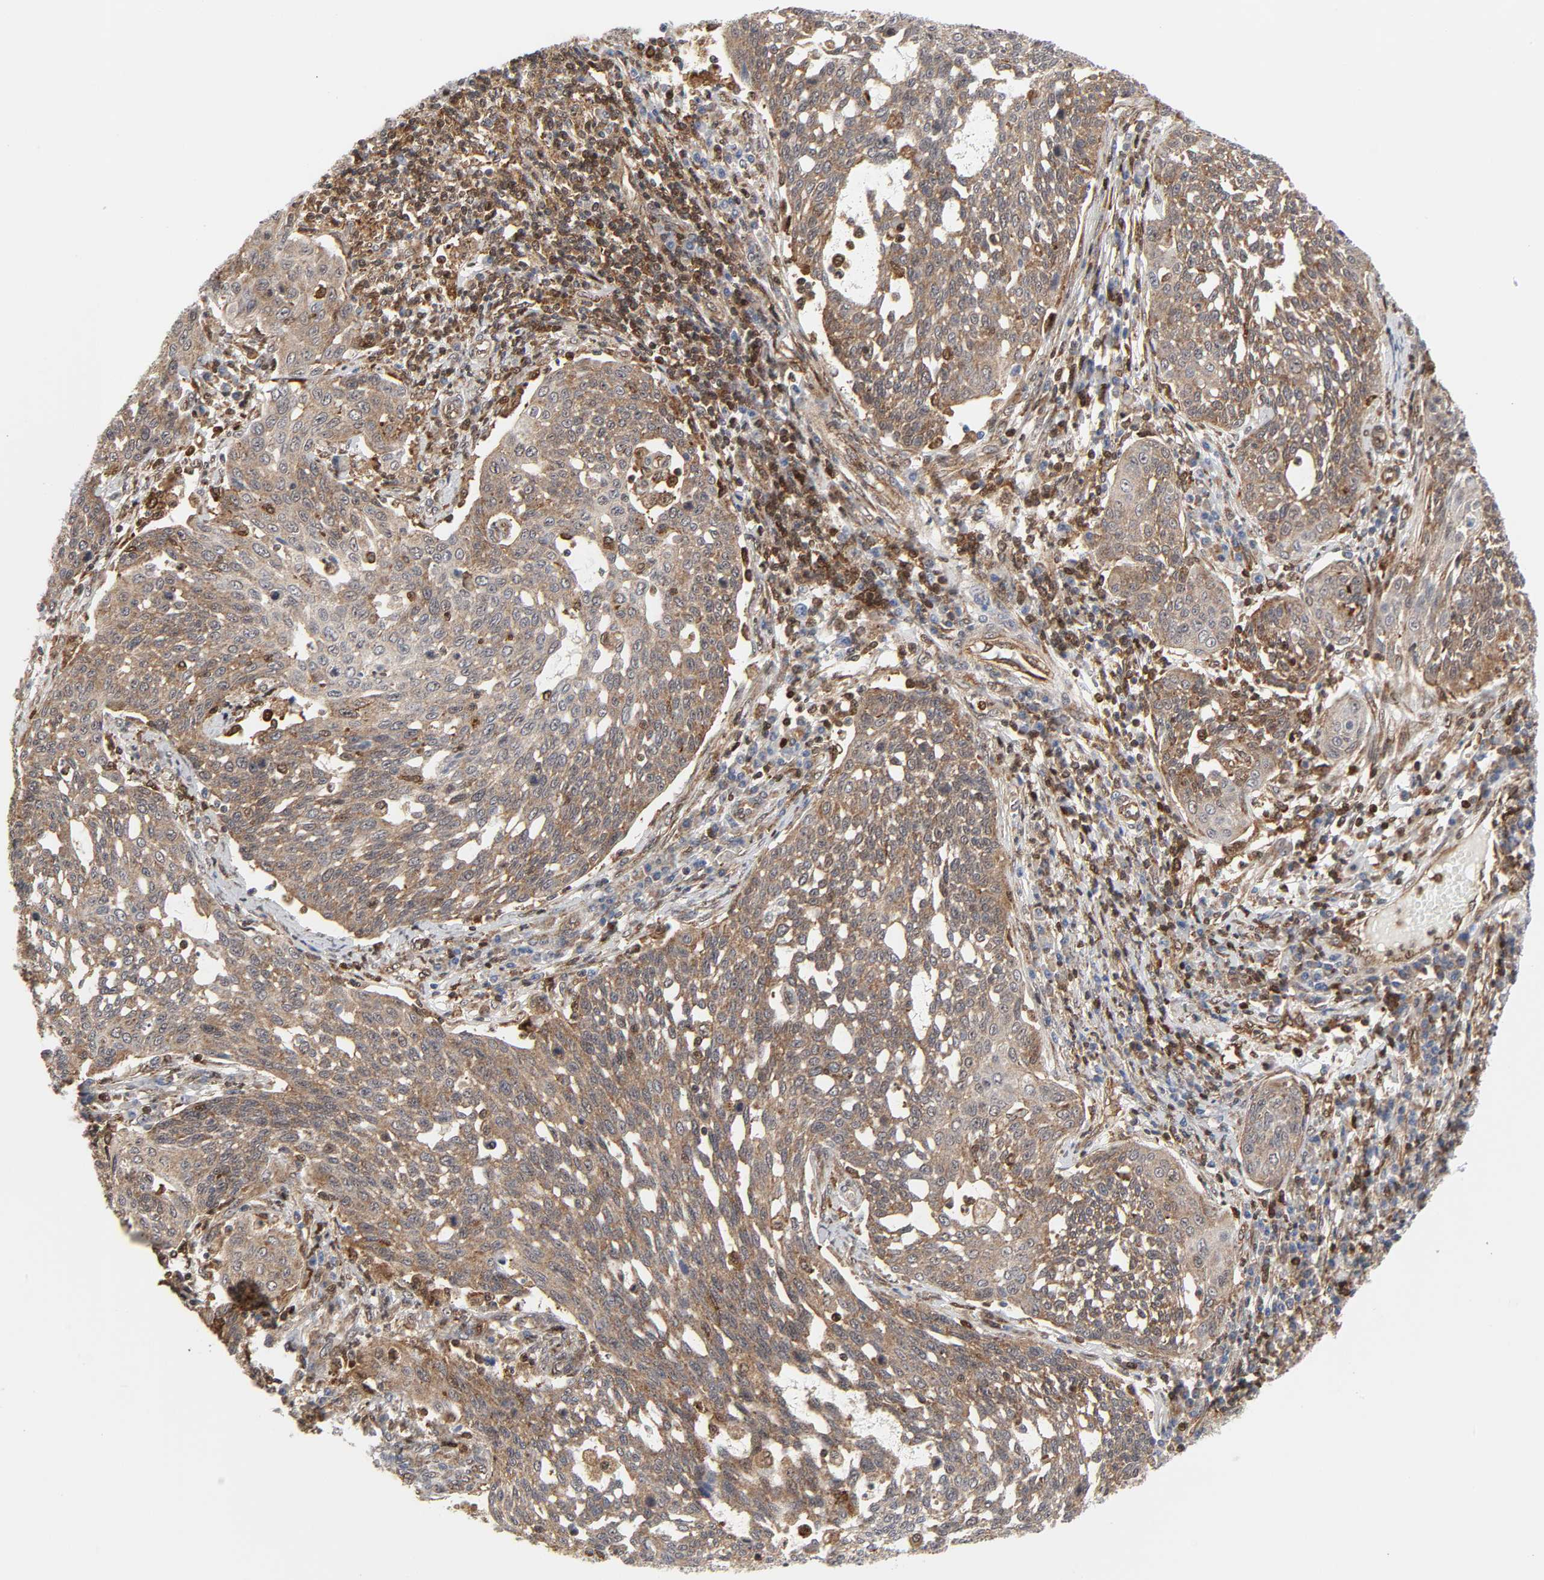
{"staining": {"intensity": "moderate", "quantity": ">75%", "location": "cytoplasmic/membranous"}, "tissue": "cervical cancer", "cell_type": "Tumor cells", "image_type": "cancer", "snomed": [{"axis": "morphology", "description": "Squamous cell carcinoma, NOS"}, {"axis": "topography", "description": "Cervix"}], "caption": "Tumor cells reveal medium levels of moderate cytoplasmic/membranous expression in approximately >75% of cells in human cervical squamous cell carcinoma. (DAB (3,3'-diaminobenzidine) = brown stain, brightfield microscopy at high magnification).", "gene": "MAPK1", "patient": {"sex": "female", "age": 34}}